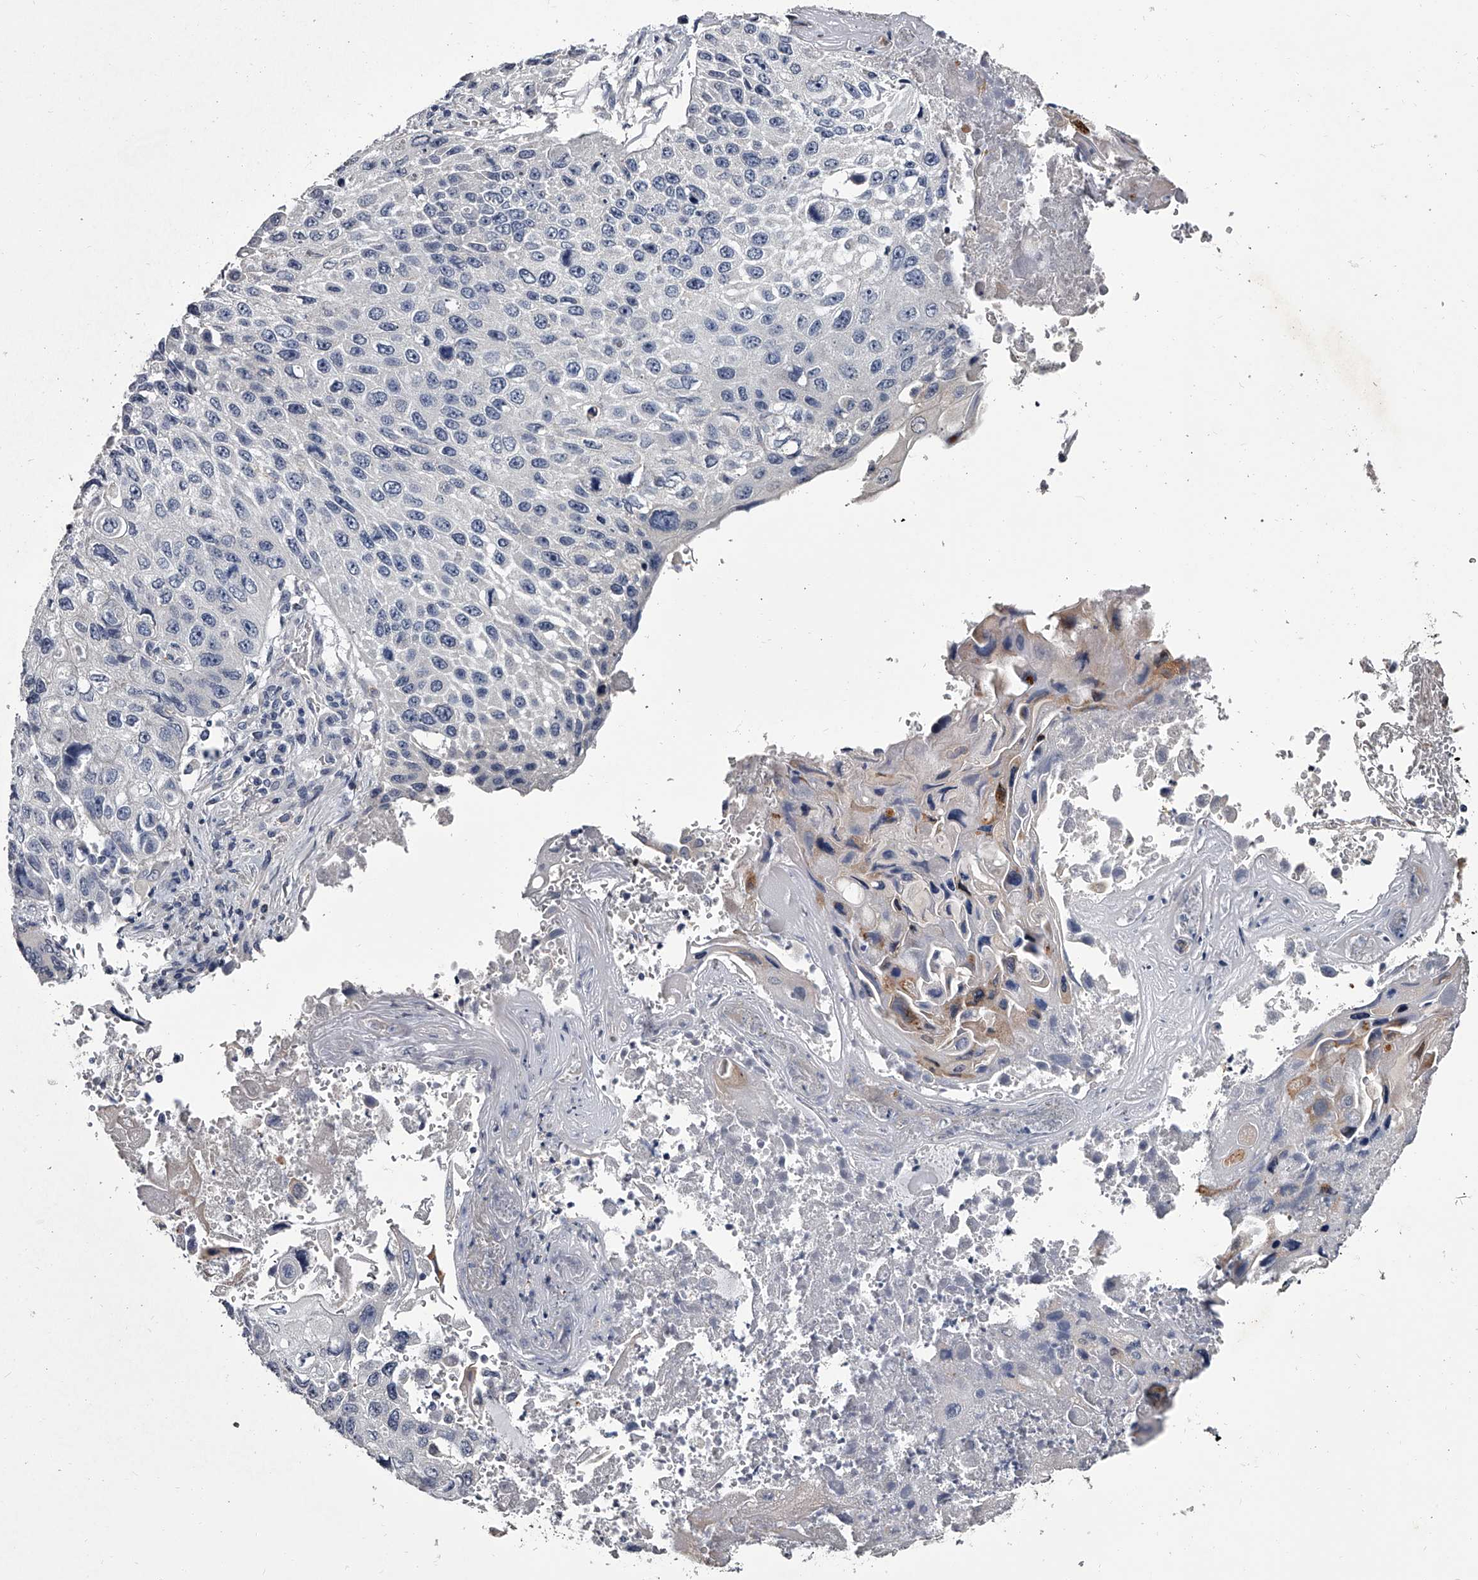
{"staining": {"intensity": "negative", "quantity": "none", "location": "none"}, "tissue": "lung cancer", "cell_type": "Tumor cells", "image_type": "cancer", "snomed": [{"axis": "morphology", "description": "Squamous cell carcinoma, NOS"}, {"axis": "topography", "description": "Lung"}], "caption": "High magnification brightfield microscopy of lung cancer (squamous cell carcinoma) stained with DAB (brown) and counterstained with hematoxylin (blue): tumor cells show no significant staining. (Stains: DAB immunohistochemistry with hematoxylin counter stain, Microscopy: brightfield microscopy at high magnification).", "gene": "GAPVD1", "patient": {"sex": "male", "age": 61}}